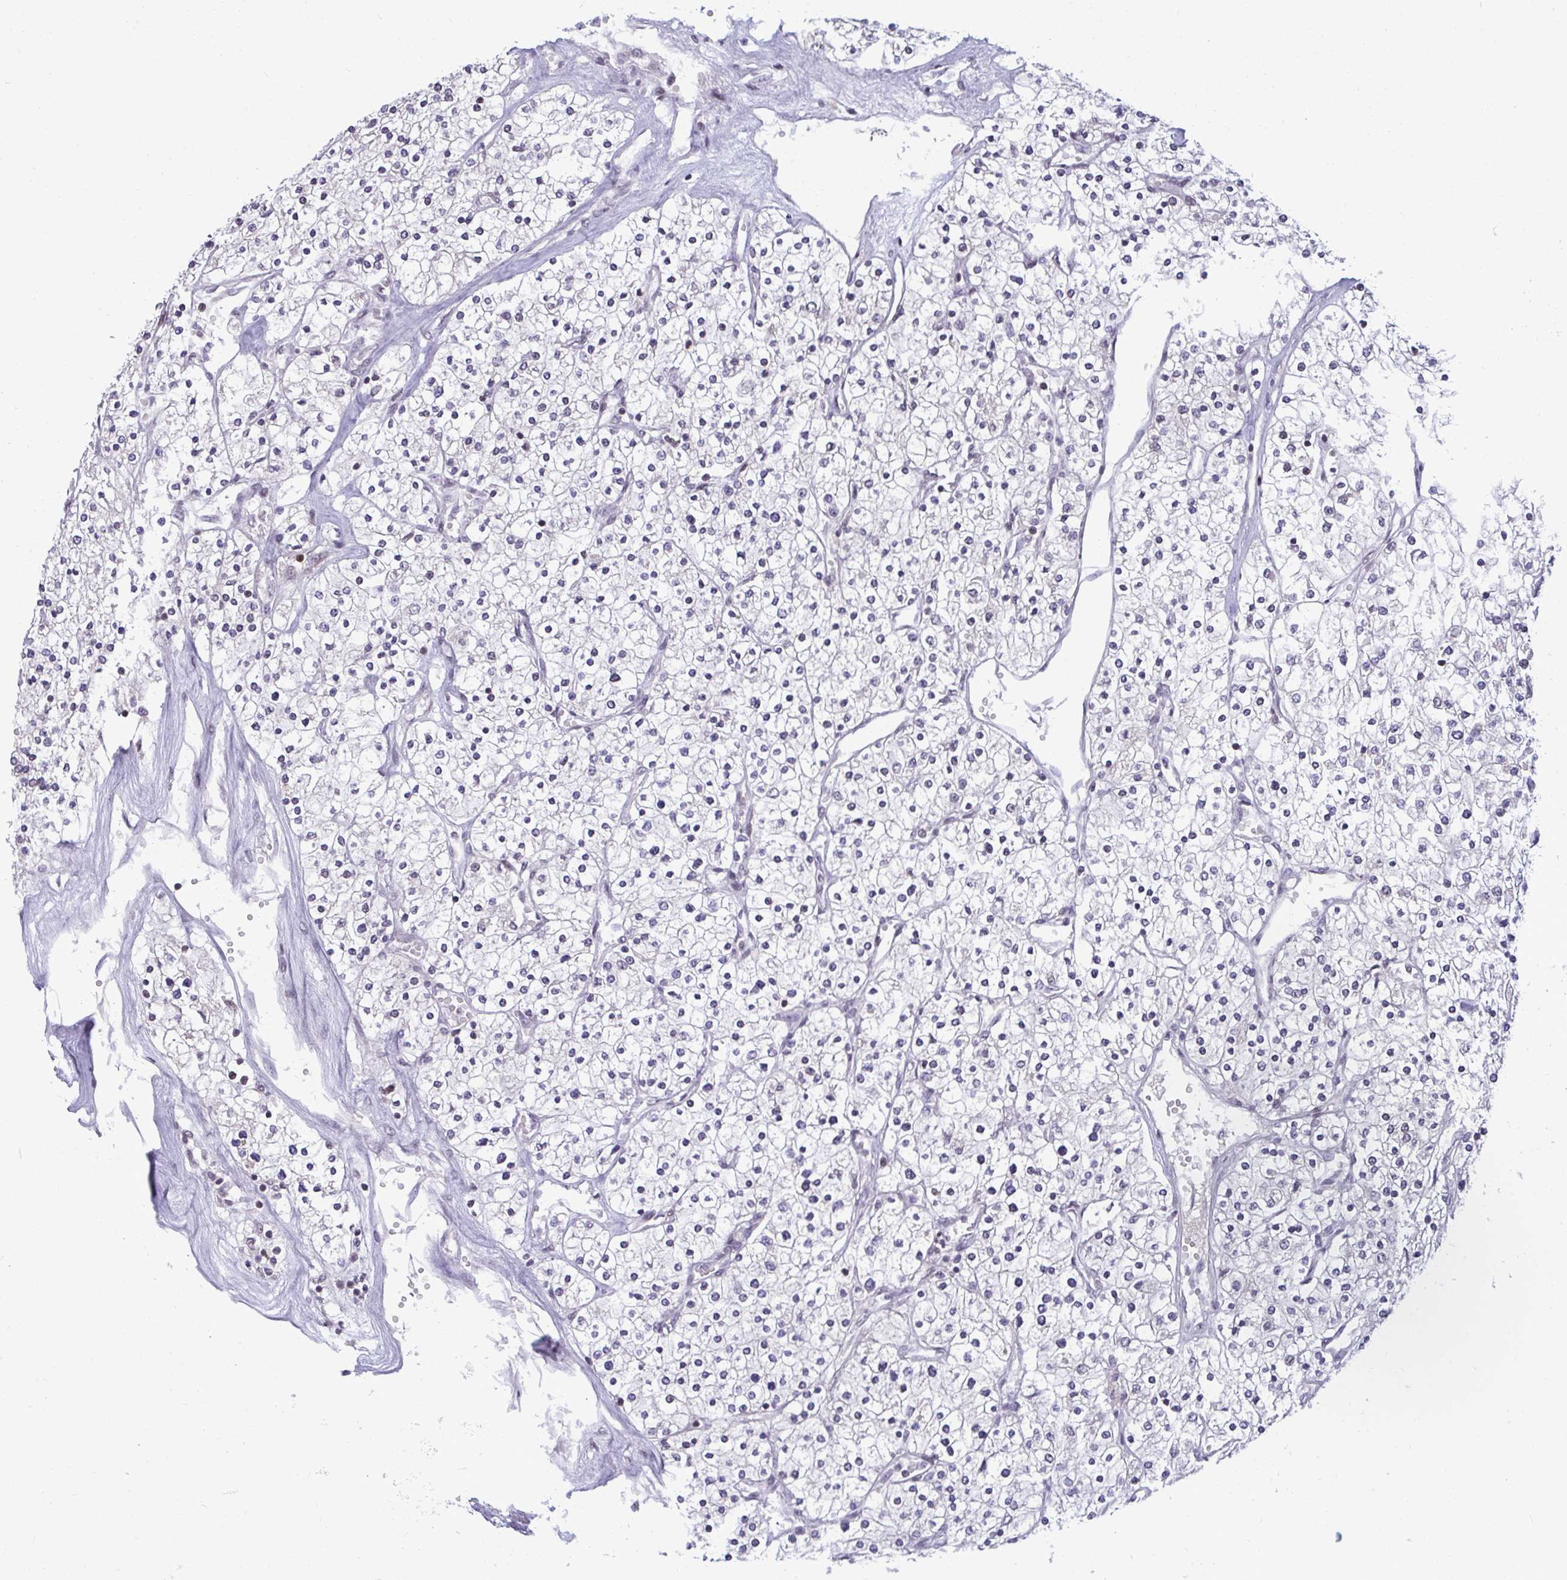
{"staining": {"intensity": "negative", "quantity": "none", "location": "none"}, "tissue": "renal cancer", "cell_type": "Tumor cells", "image_type": "cancer", "snomed": [{"axis": "morphology", "description": "Adenocarcinoma, NOS"}, {"axis": "topography", "description": "Kidney"}], "caption": "Tumor cells show no significant positivity in renal adenocarcinoma.", "gene": "JPT1", "patient": {"sex": "male", "age": 80}}